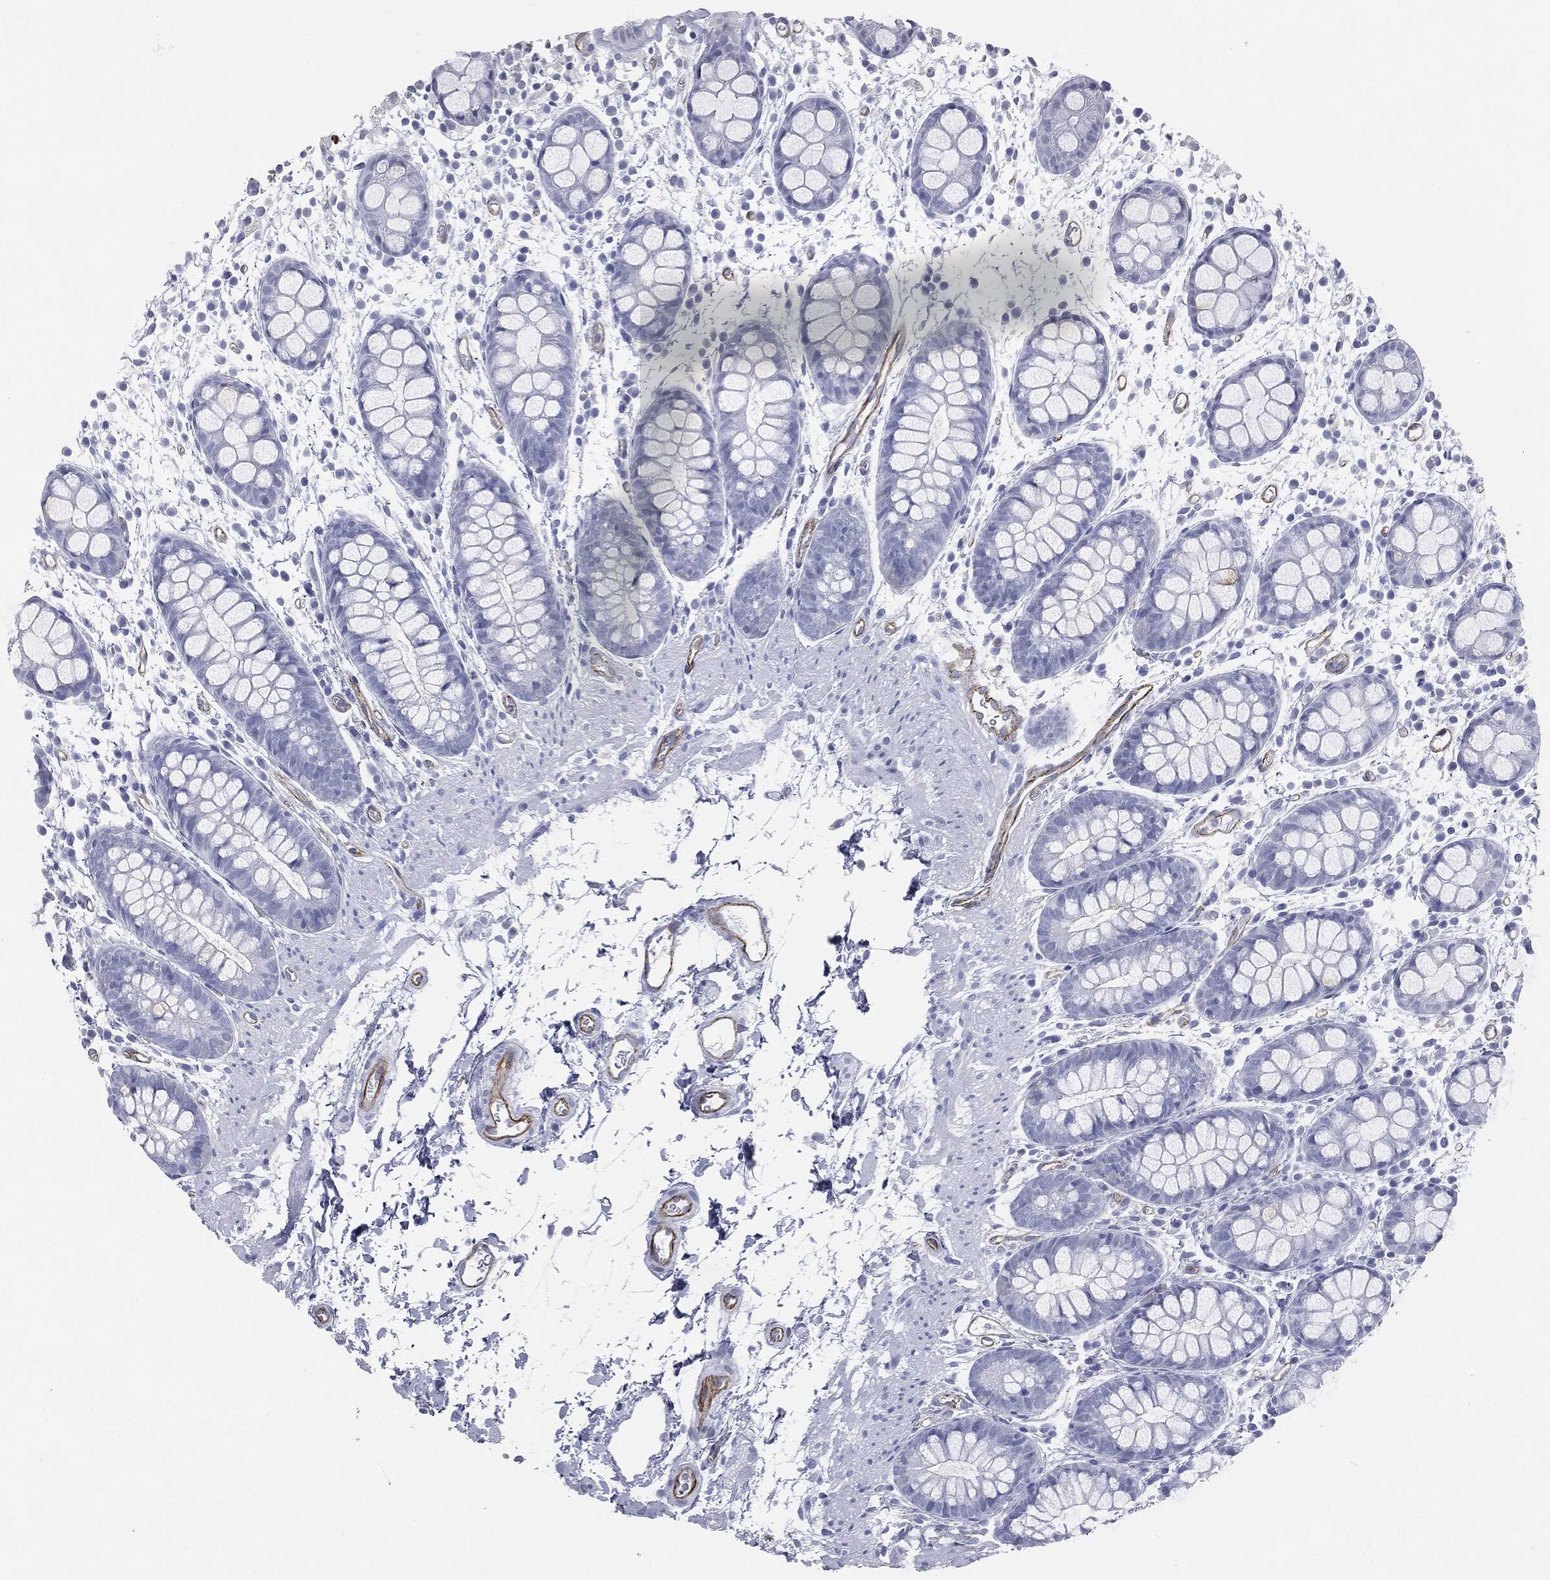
{"staining": {"intensity": "negative", "quantity": "none", "location": "none"}, "tissue": "rectum", "cell_type": "Glandular cells", "image_type": "normal", "snomed": [{"axis": "morphology", "description": "Normal tissue, NOS"}, {"axis": "topography", "description": "Rectum"}], "caption": "Image shows no significant protein positivity in glandular cells of normal rectum.", "gene": "MUC5AC", "patient": {"sex": "male", "age": 57}}